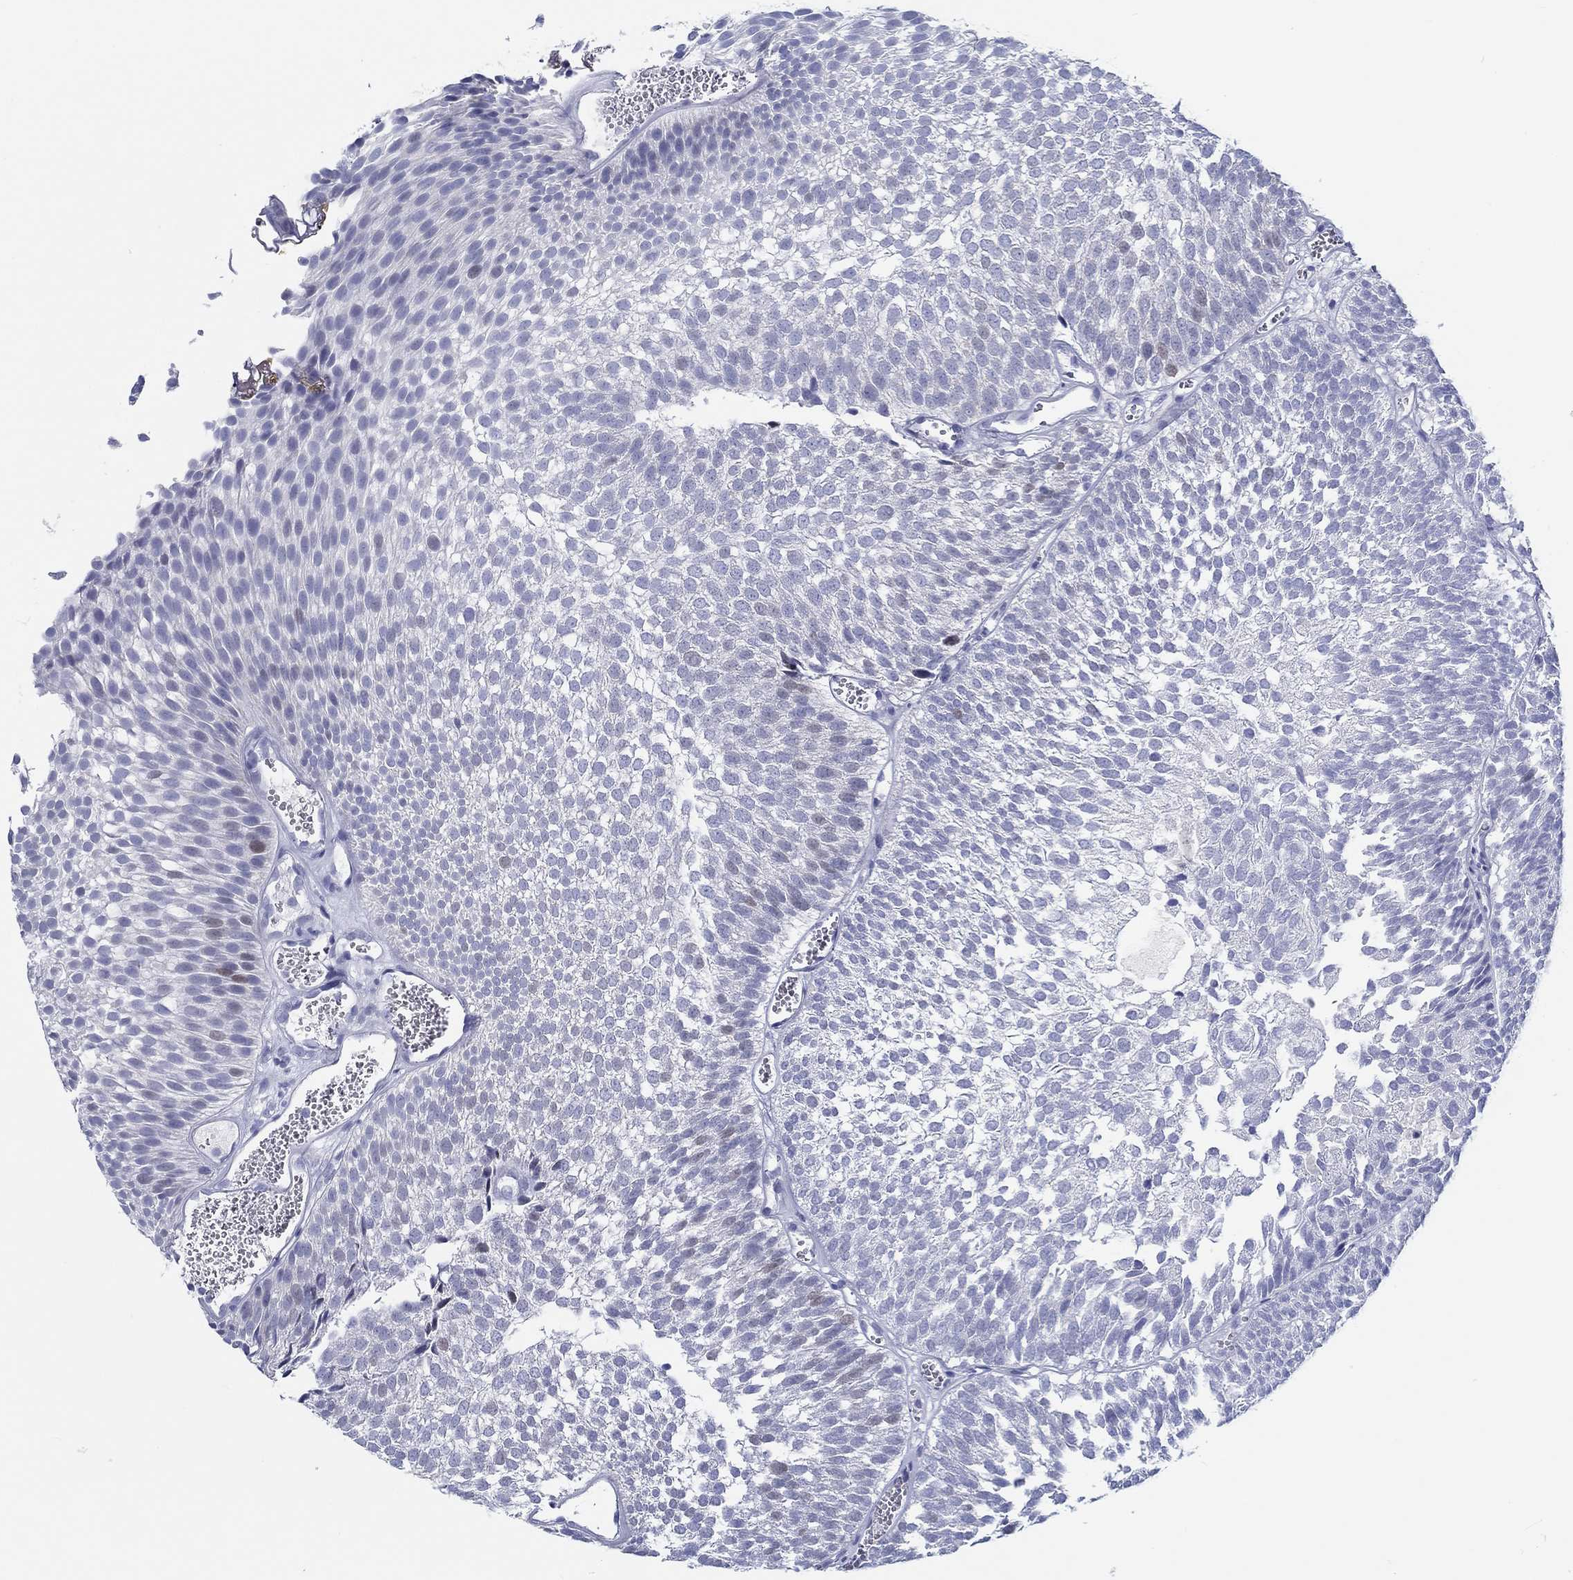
{"staining": {"intensity": "weak", "quantity": "<25%", "location": "nuclear"}, "tissue": "urothelial cancer", "cell_type": "Tumor cells", "image_type": "cancer", "snomed": [{"axis": "morphology", "description": "Urothelial carcinoma, Low grade"}, {"axis": "topography", "description": "Urinary bladder"}], "caption": "Immunohistochemistry (IHC) of human low-grade urothelial carcinoma exhibits no expression in tumor cells.", "gene": "H1-1", "patient": {"sex": "male", "age": 52}}